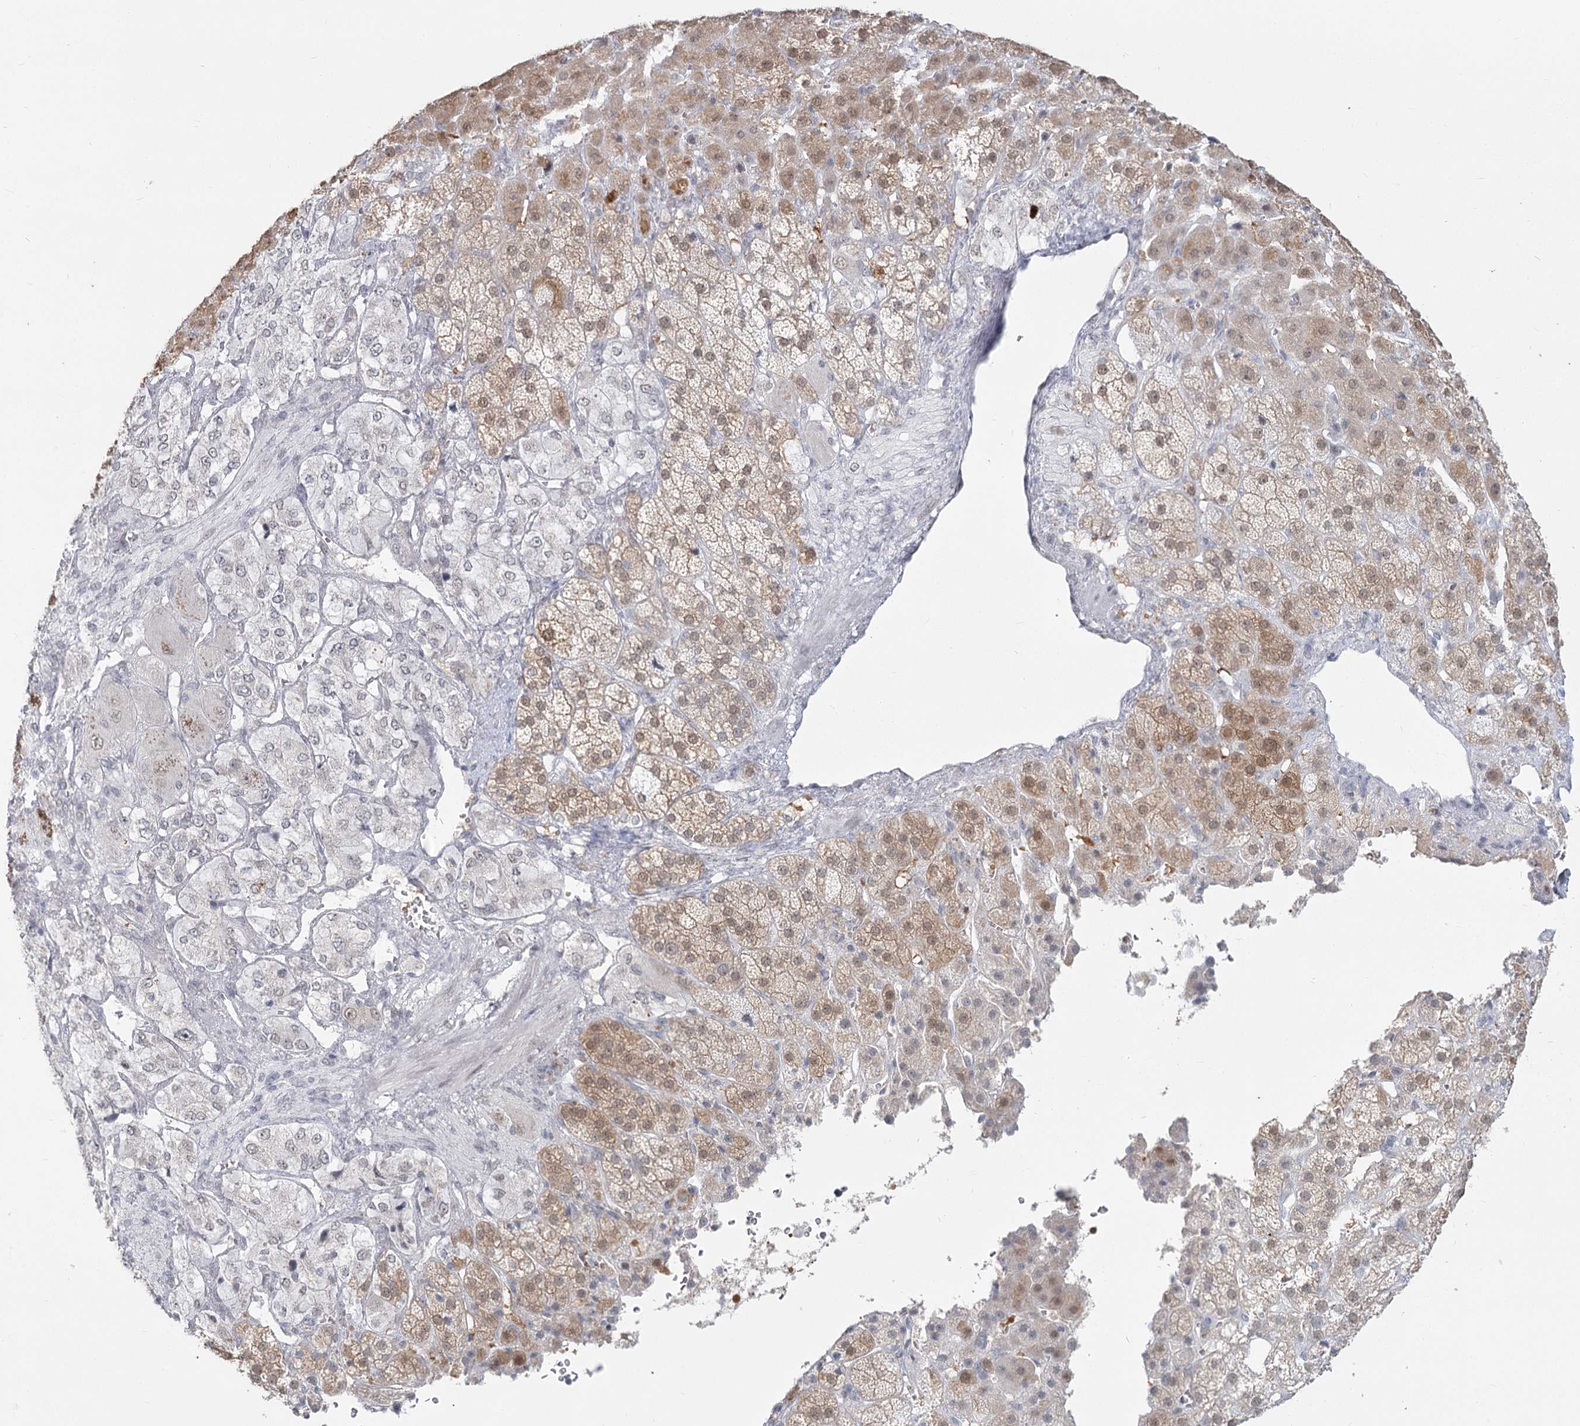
{"staining": {"intensity": "moderate", "quantity": "<25%", "location": "cytoplasmic/membranous,nuclear"}, "tissue": "adrenal gland", "cell_type": "Glandular cells", "image_type": "normal", "snomed": [{"axis": "morphology", "description": "Normal tissue, NOS"}, {"axis": "topography", "description": "Adrenal gland"}], "caption": "Immunohistochemical staining of normal human adrenal gland exhibits moderate cytoplasmic/membranous,nuclear protein positivity in about <25% of glandular cells. The protein is stained brown, and the nuclei are stained in blue (DAB IHC with brightfield microscopy, high magnification).", "gene": "LY6G5C", "patient": {"sex": "female", "age": 57}}